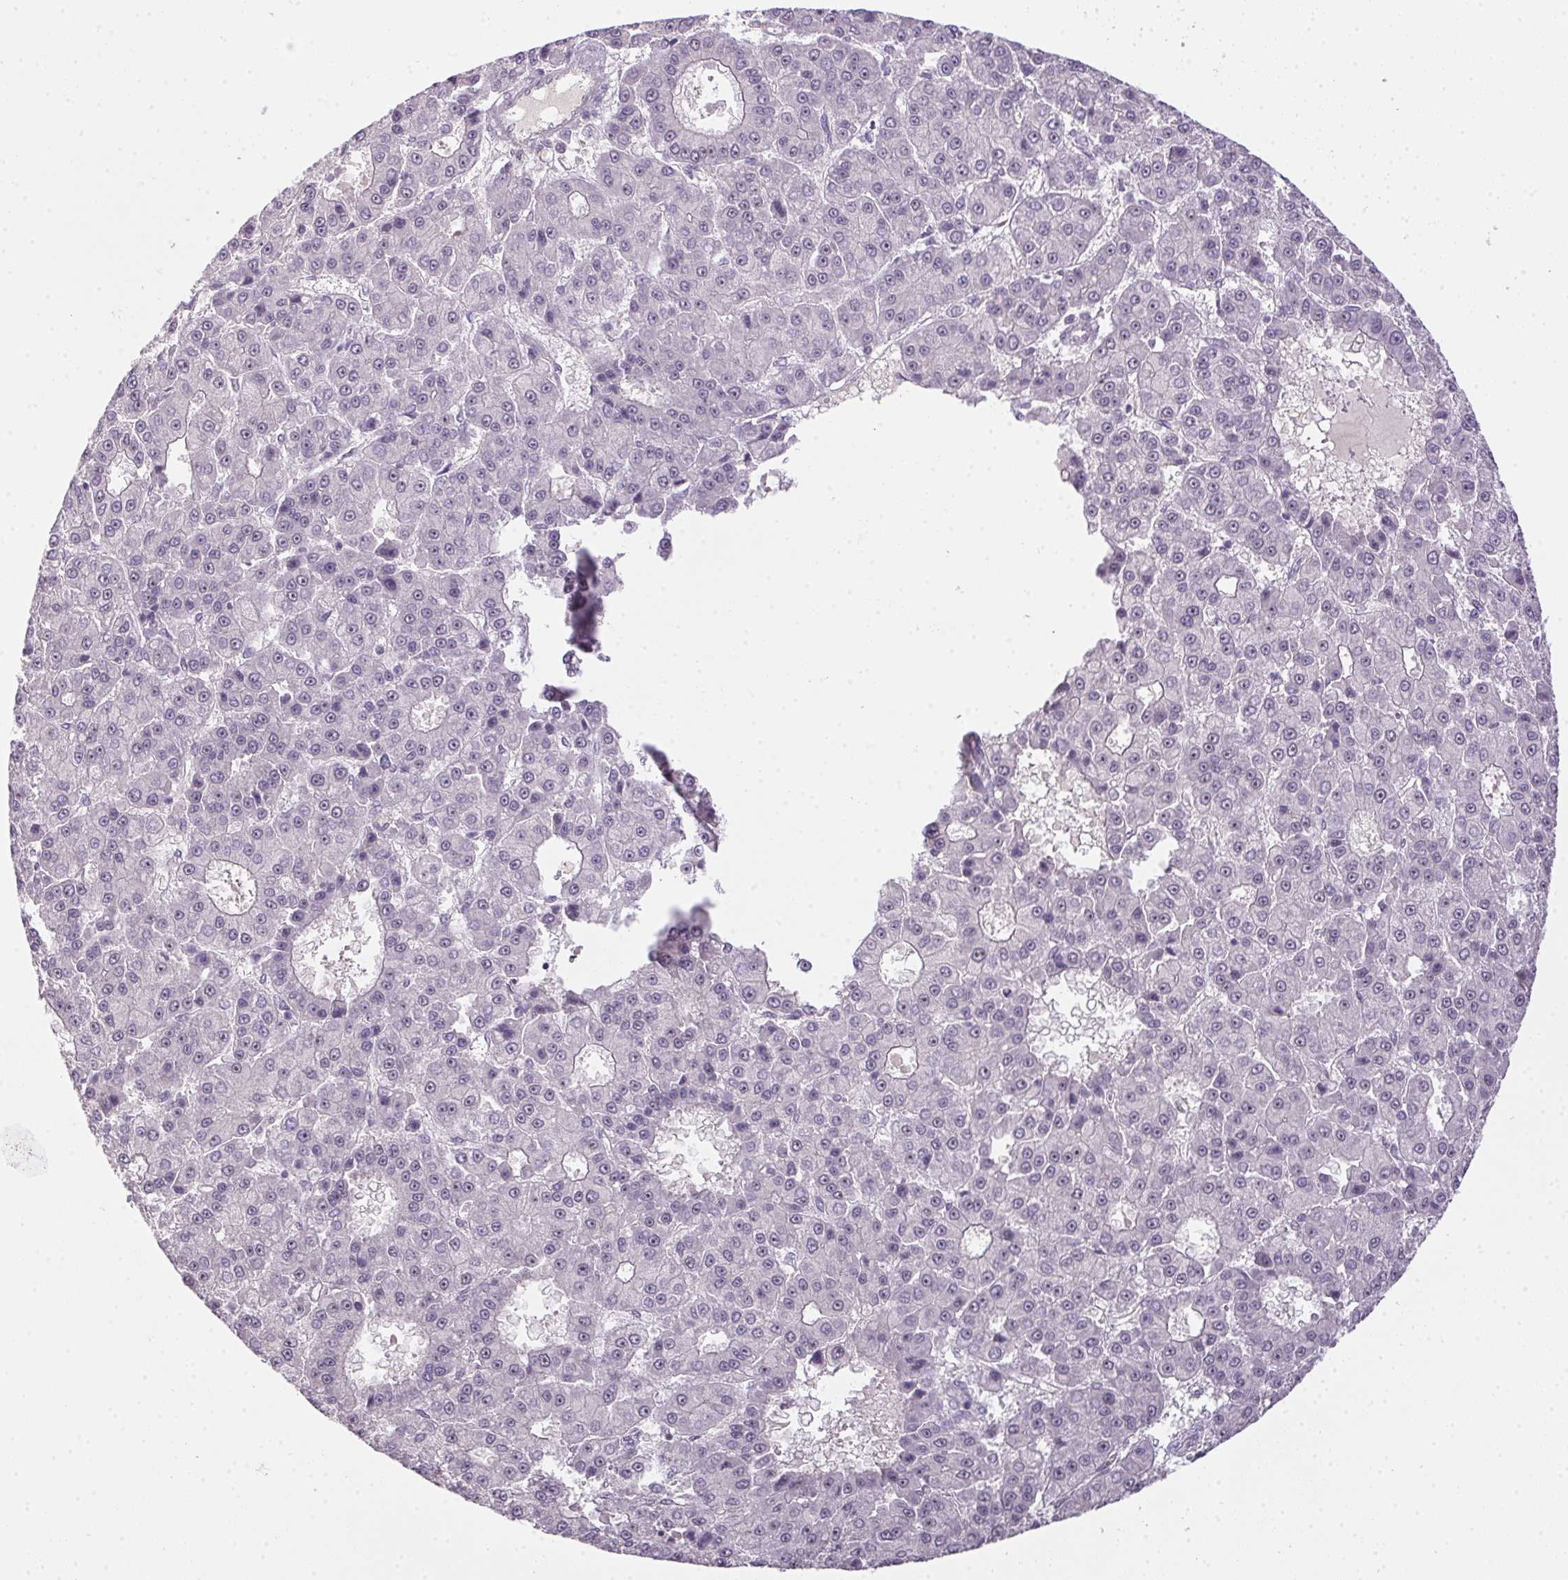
{"staining": {"intensity": "negative", "quantity": "none", "location": "none"}, "tissue": "liver cancer", "cell_type": "Tumor cells", "image_type": "cancer", "snomed": [{"axis": "morphology", "description": "Carcinoma, Hepatocellular, NOS"}, {"axis": "topography", "description": "Liver"}], "caption": "High power microscopy histopathology image of an IHC micrograph of liver cancer (hepatocellular carcinoma), revealing no significant expression in tumor cells.", "gene": "BATF2", "patient": {"sex": "male", "age": 70}}